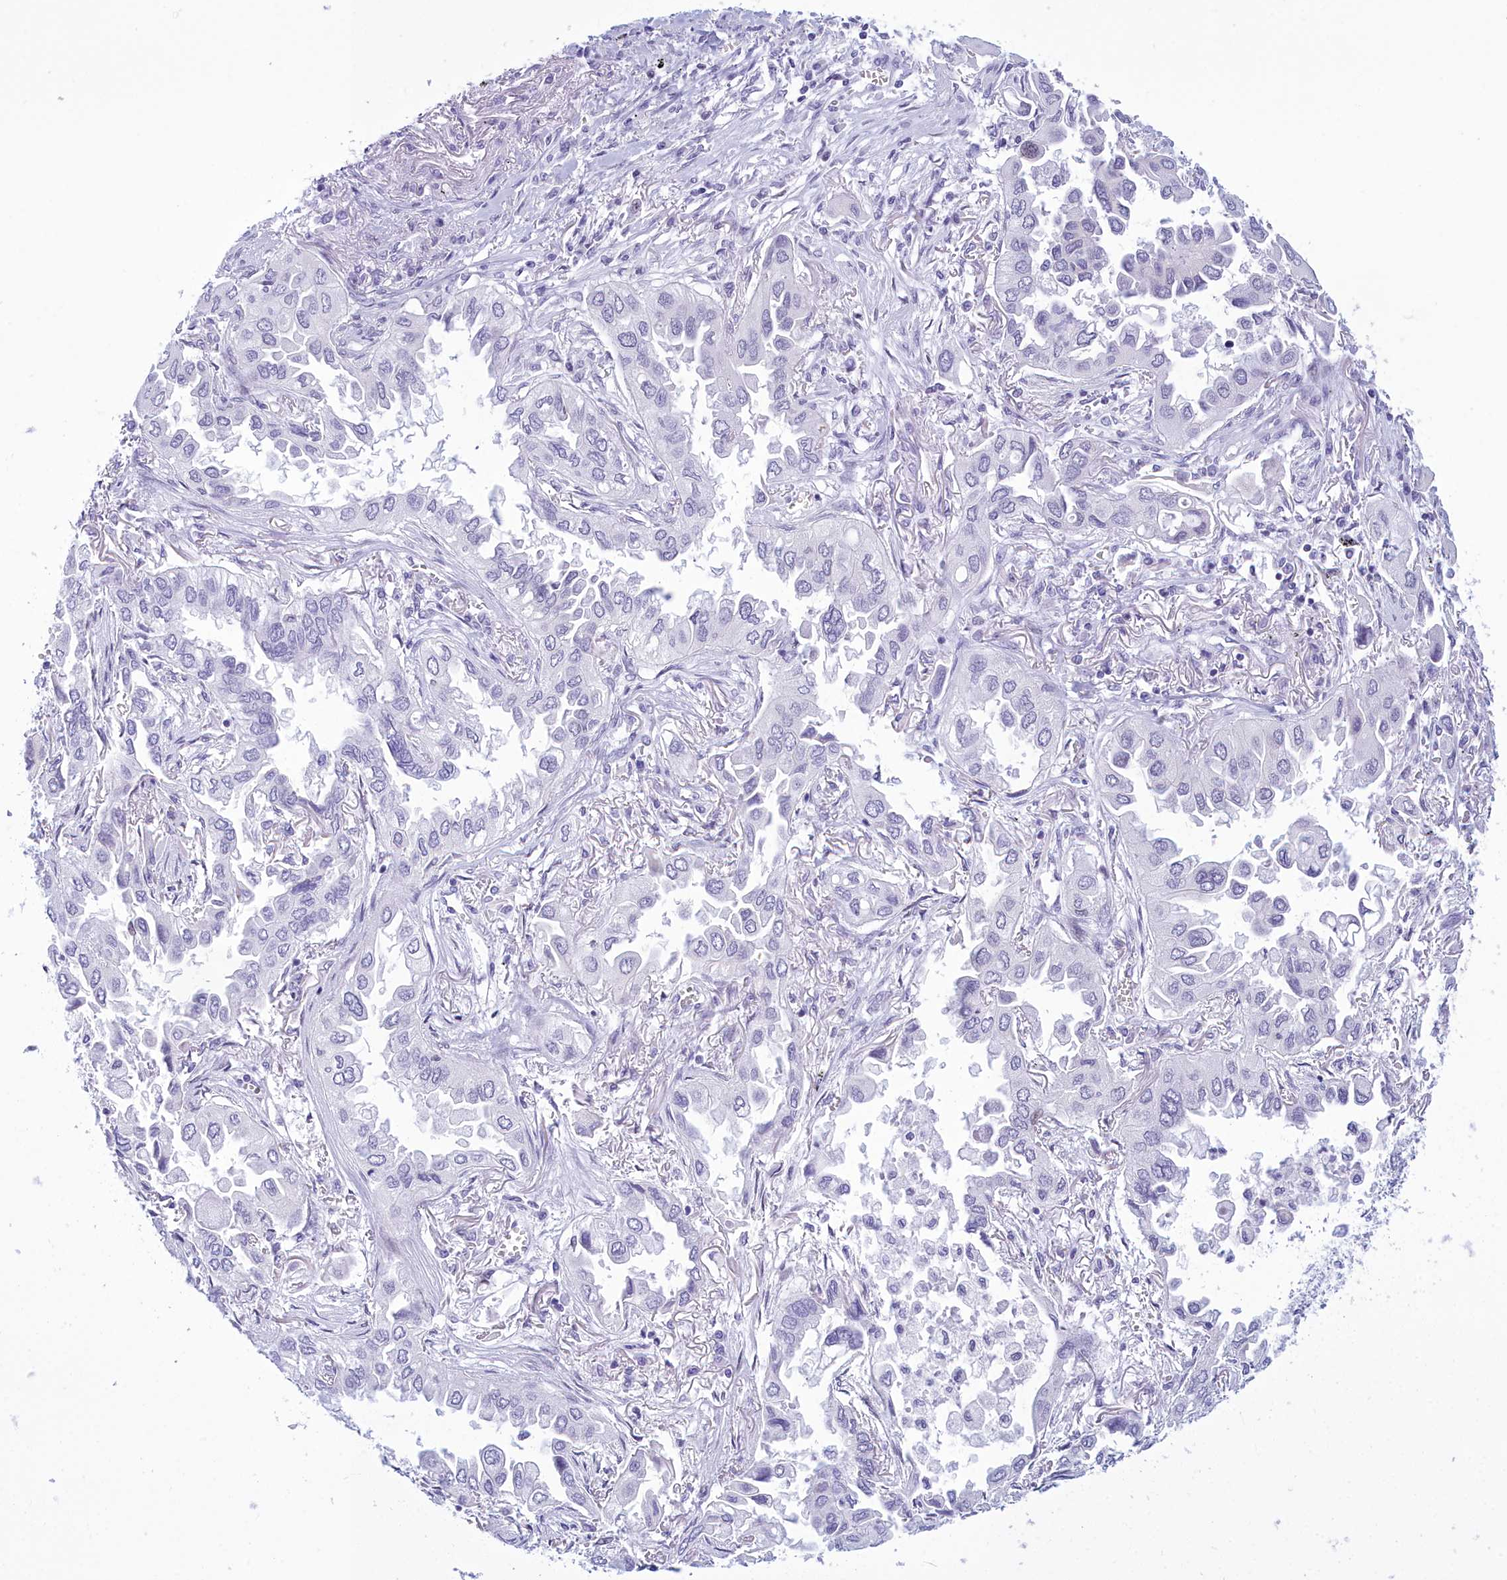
{"staining": {"intensity": "negative", "quantity": "none", "location": "none"}, "tissue": "lung cancer", "cell_type": "Tumor cells", "image_type": "cancer", "snomed": [{"axis": "morphology", "description": "Adenocarcinoma, NOS"}, {"axis": "topography", "description": "Lung"}], "caption": "Immunohistochemistry (IHC) of lung cancer shows no staining in tumor cells.", "gene": "SNX20", "patient": {"sex": "female", "age": 76}}